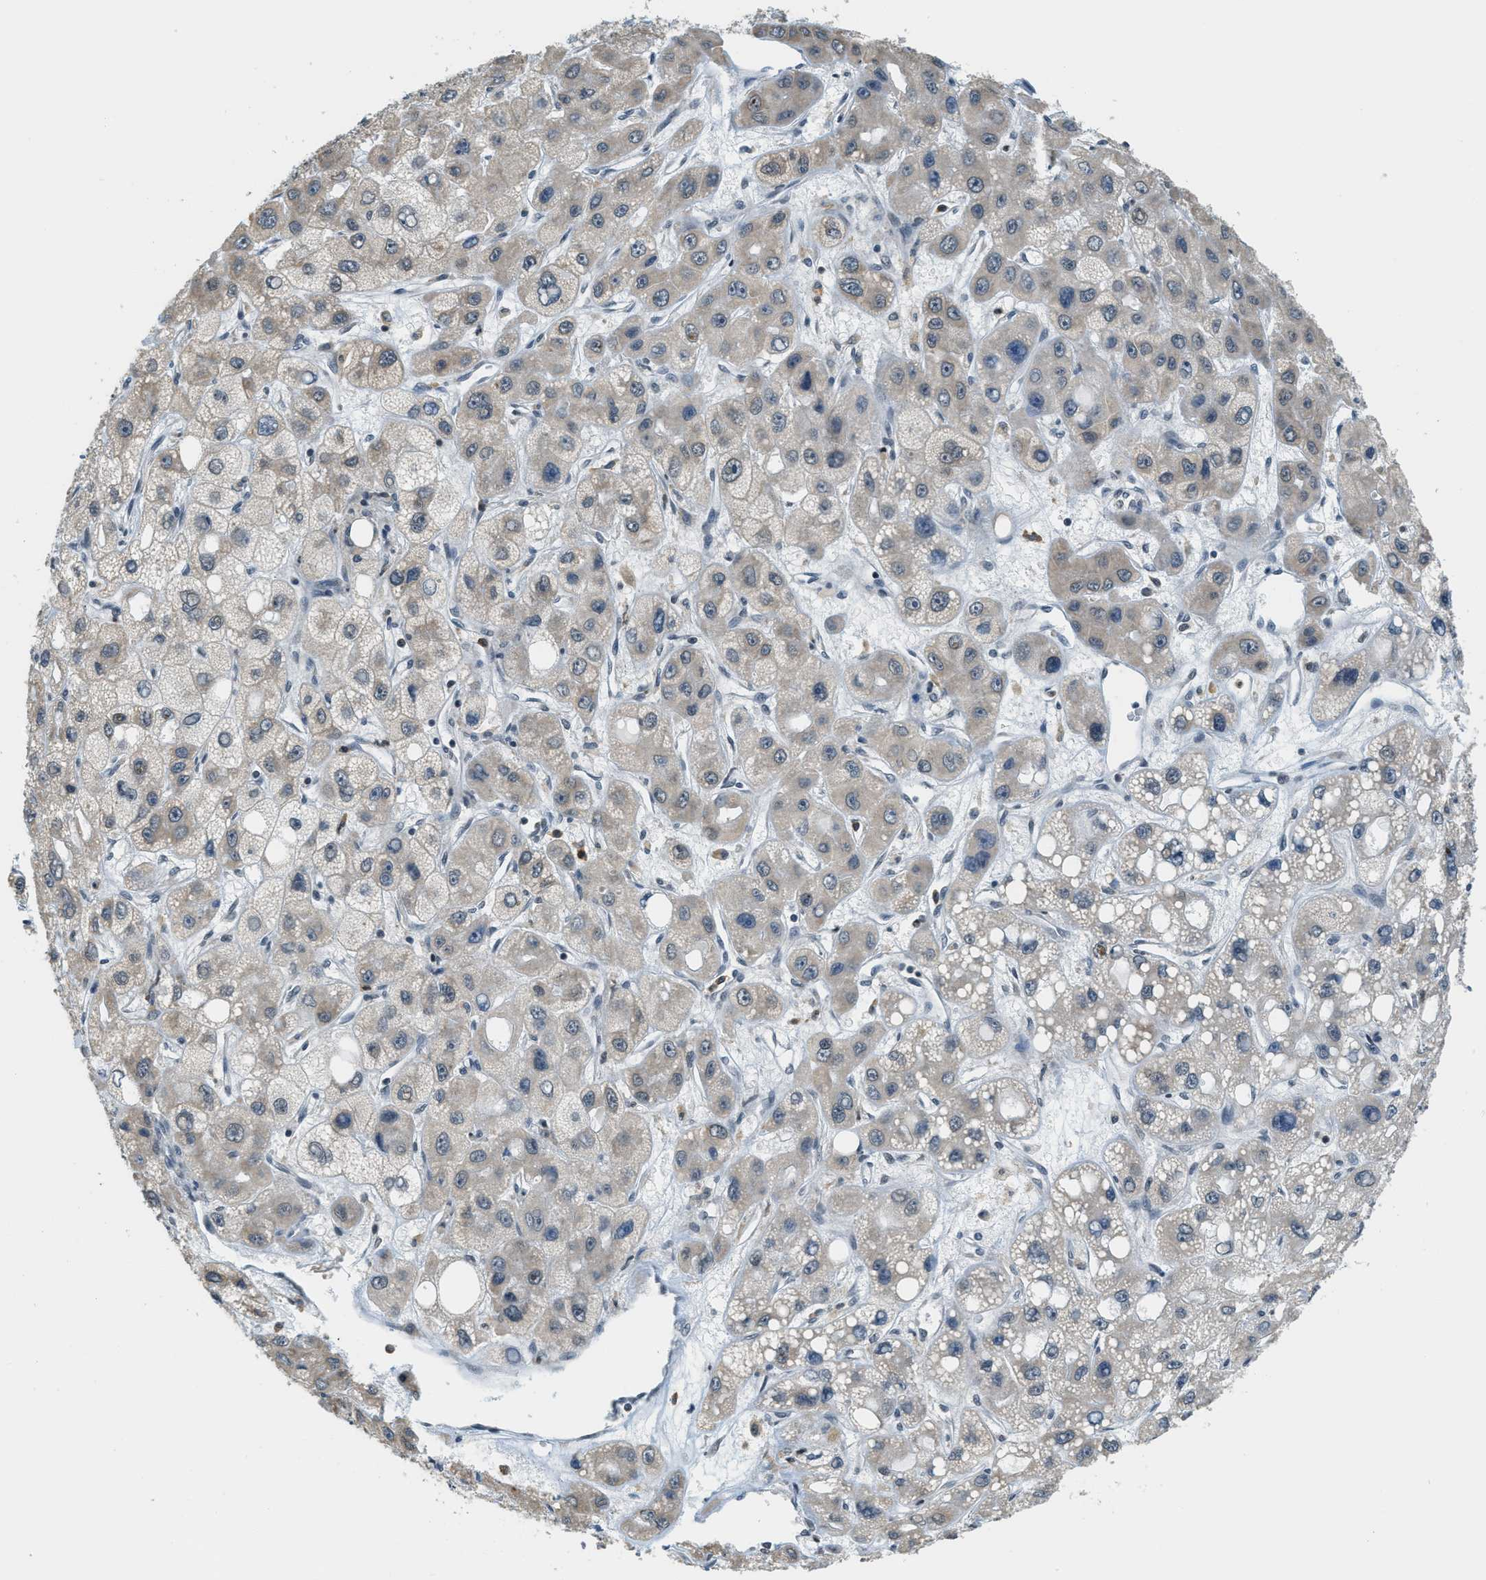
{"staining": {"intensity": "negative", "quantity": "none", "location": "none"}, "tissue": "liver cancer", "cell_type": "Tumor cells", "image_type": "cancer", "snomed": [{"axis": "morphology", "description": "Carcinoma, Hepatocellular, NOS"}, {"axis": "topography", "description": "Liver"}], "caption": "This is an immunohistochemistry photomicrograph of liver cancer (hepatocellular carcinoma). There is no positivity in tumor cells.", "gene": "RAB11FIP1", "patient": {"sex": "male", "age": 55}}